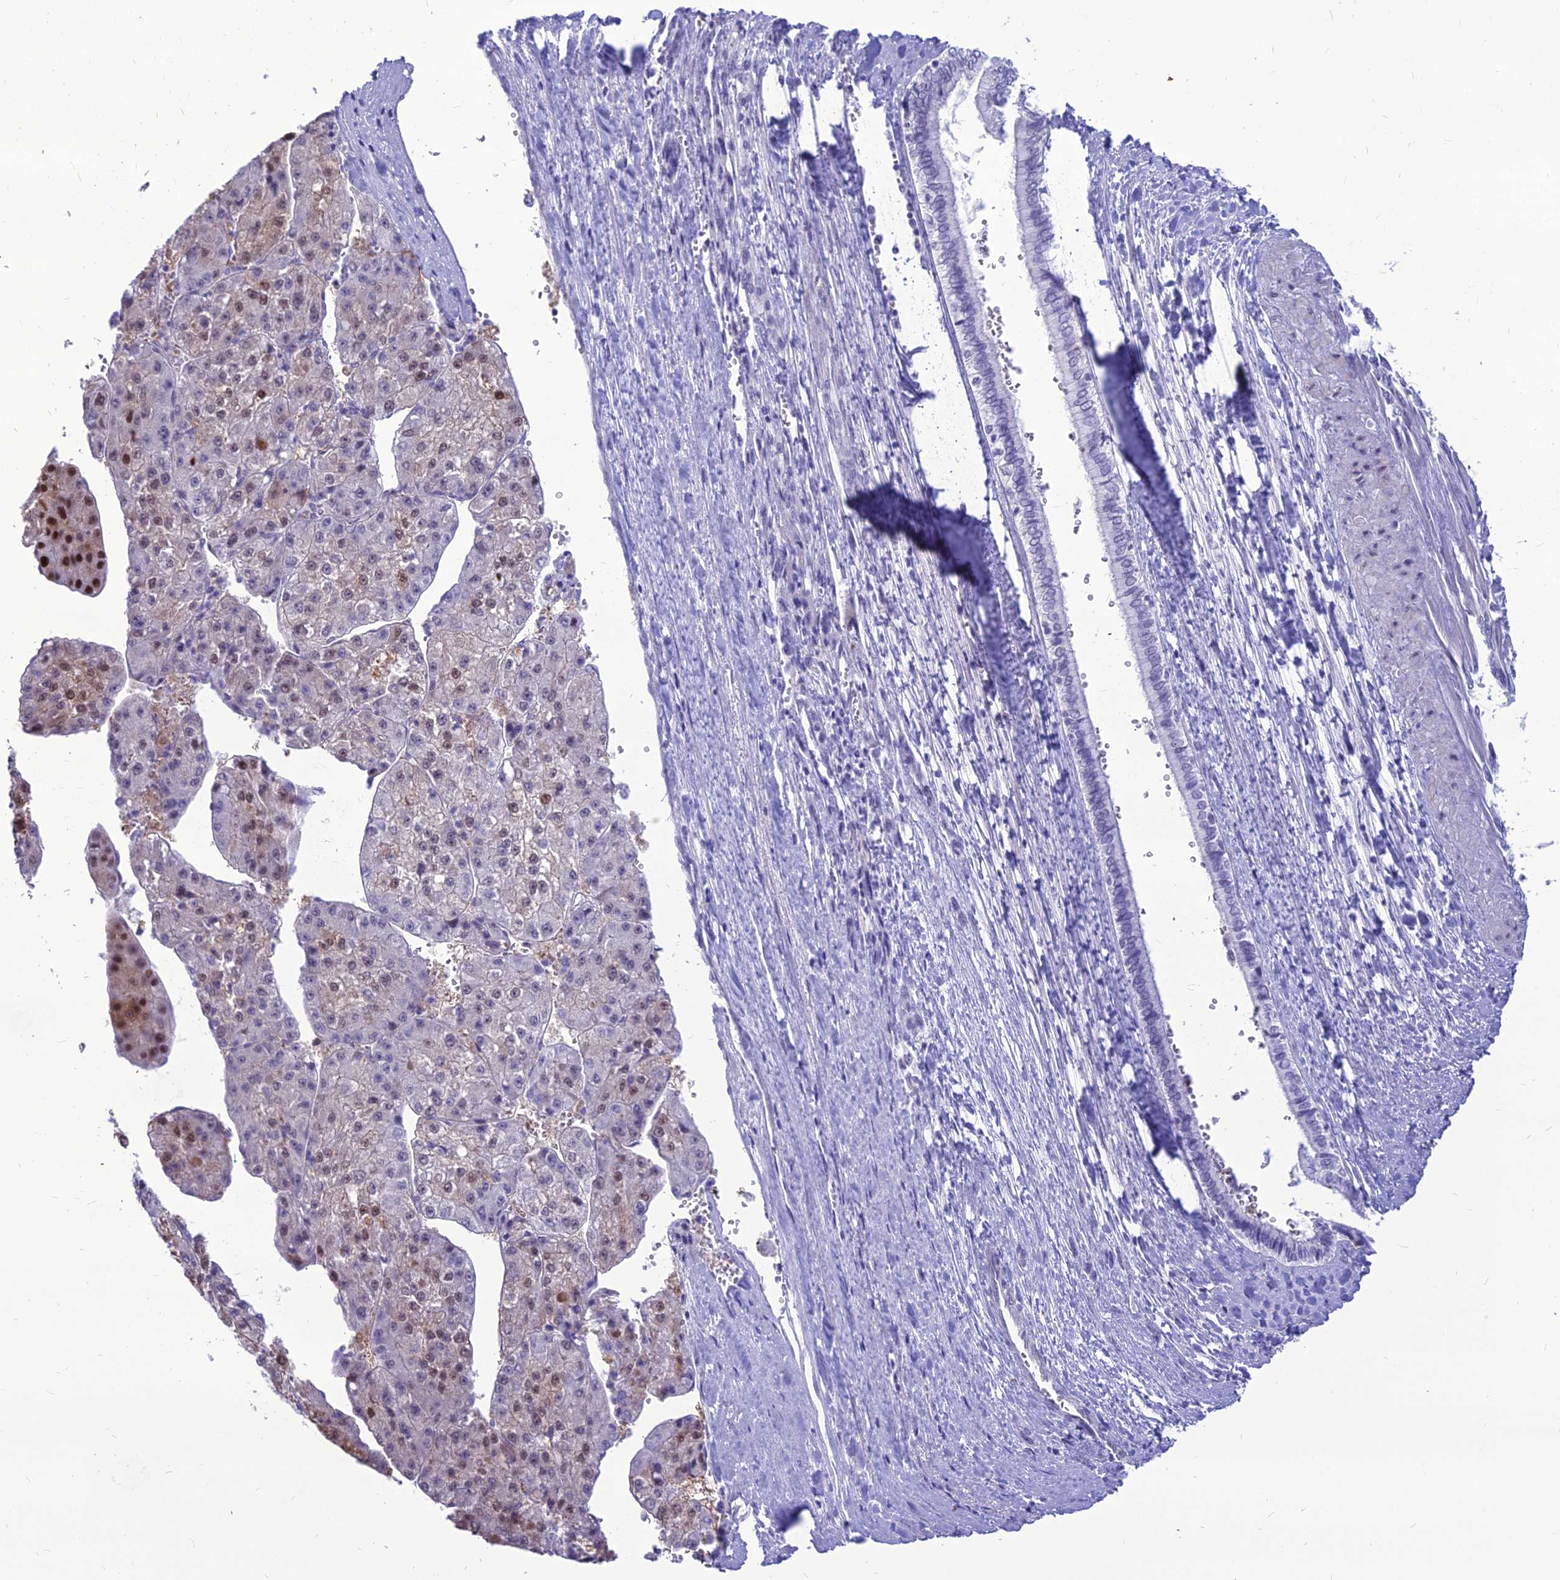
{"staining": {"intensity": "moderate", "quantity": "<25%", "location": "nuclear"}, "tissue": "liver cancer", "cell_type": "Tumor cells", "image_type": "cancer", "snomed": [{"axis": "morphology", "description": "Carcinoma, Hepatocellular, NOS"}, {"axis": "topography", "description": "Liver"}], "caption": "Tumor cells reveal low levels of moderate nuclear positivity in about <25% of cells in hepatocellular carcinoma (liver).", "gene": "DHX40", "patient": {"sex": "female", "age": 73}}